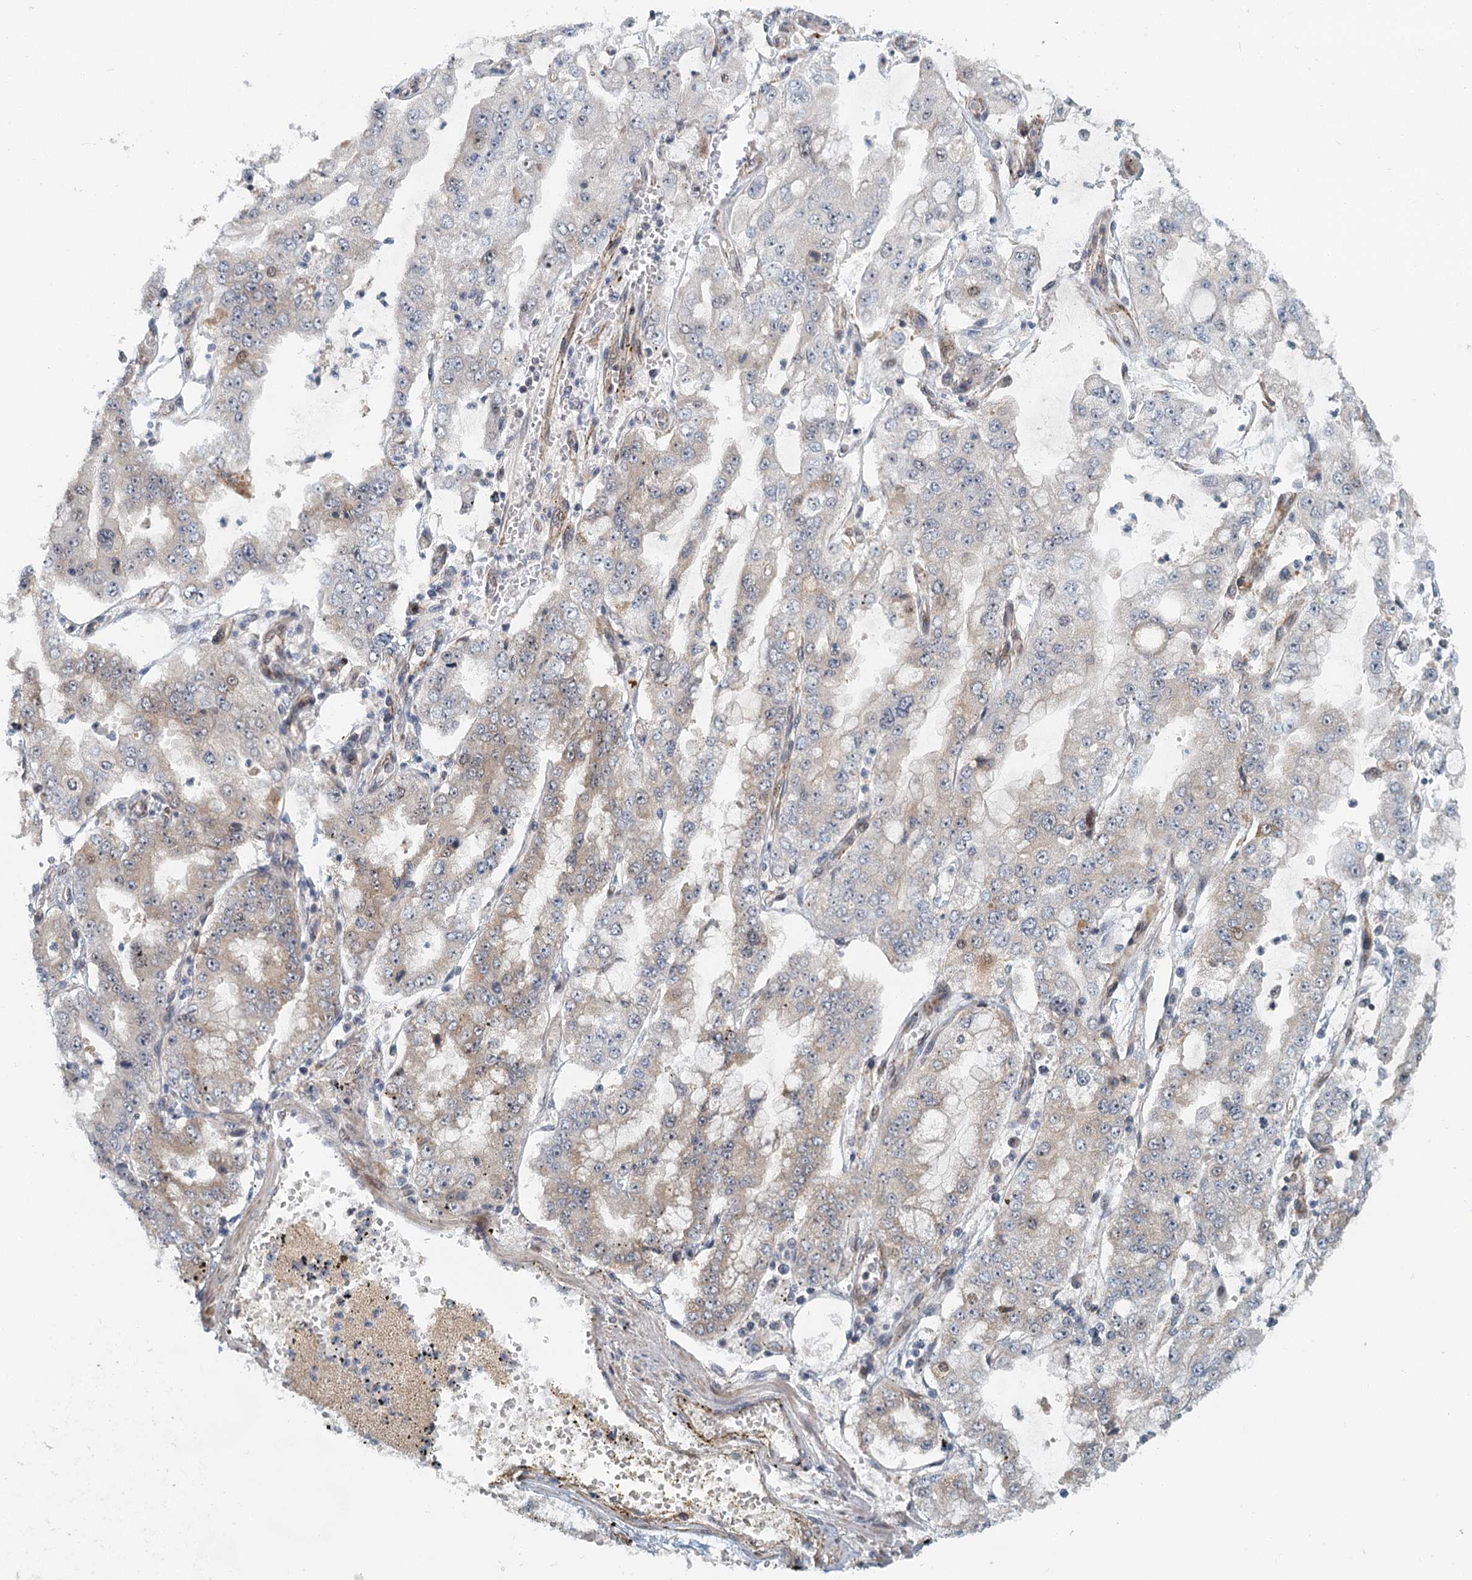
{"staining": {"intensity": "weak", "quantity": "<25%", "location": "cytoplasmic/membranous"}, "tissue": "stomach cancer", "cell_type": "Tumor cells", "image_type": "cancer", "snomed": [{"axis": "morphology", "description": "Adenocarcinoma, NOS"}, {"axis": "topography", "description": "Stomach"}], "caption": "A histopathology image of human stomach cancer (adenocarcinoma) is negative for staining in tumor cells. (DAB (3,3'-diaminobenzidine) immunohistochemistry, high magnification).", "gene": "TAS2R42", "patient": {"sex": "male", "age": 76}}